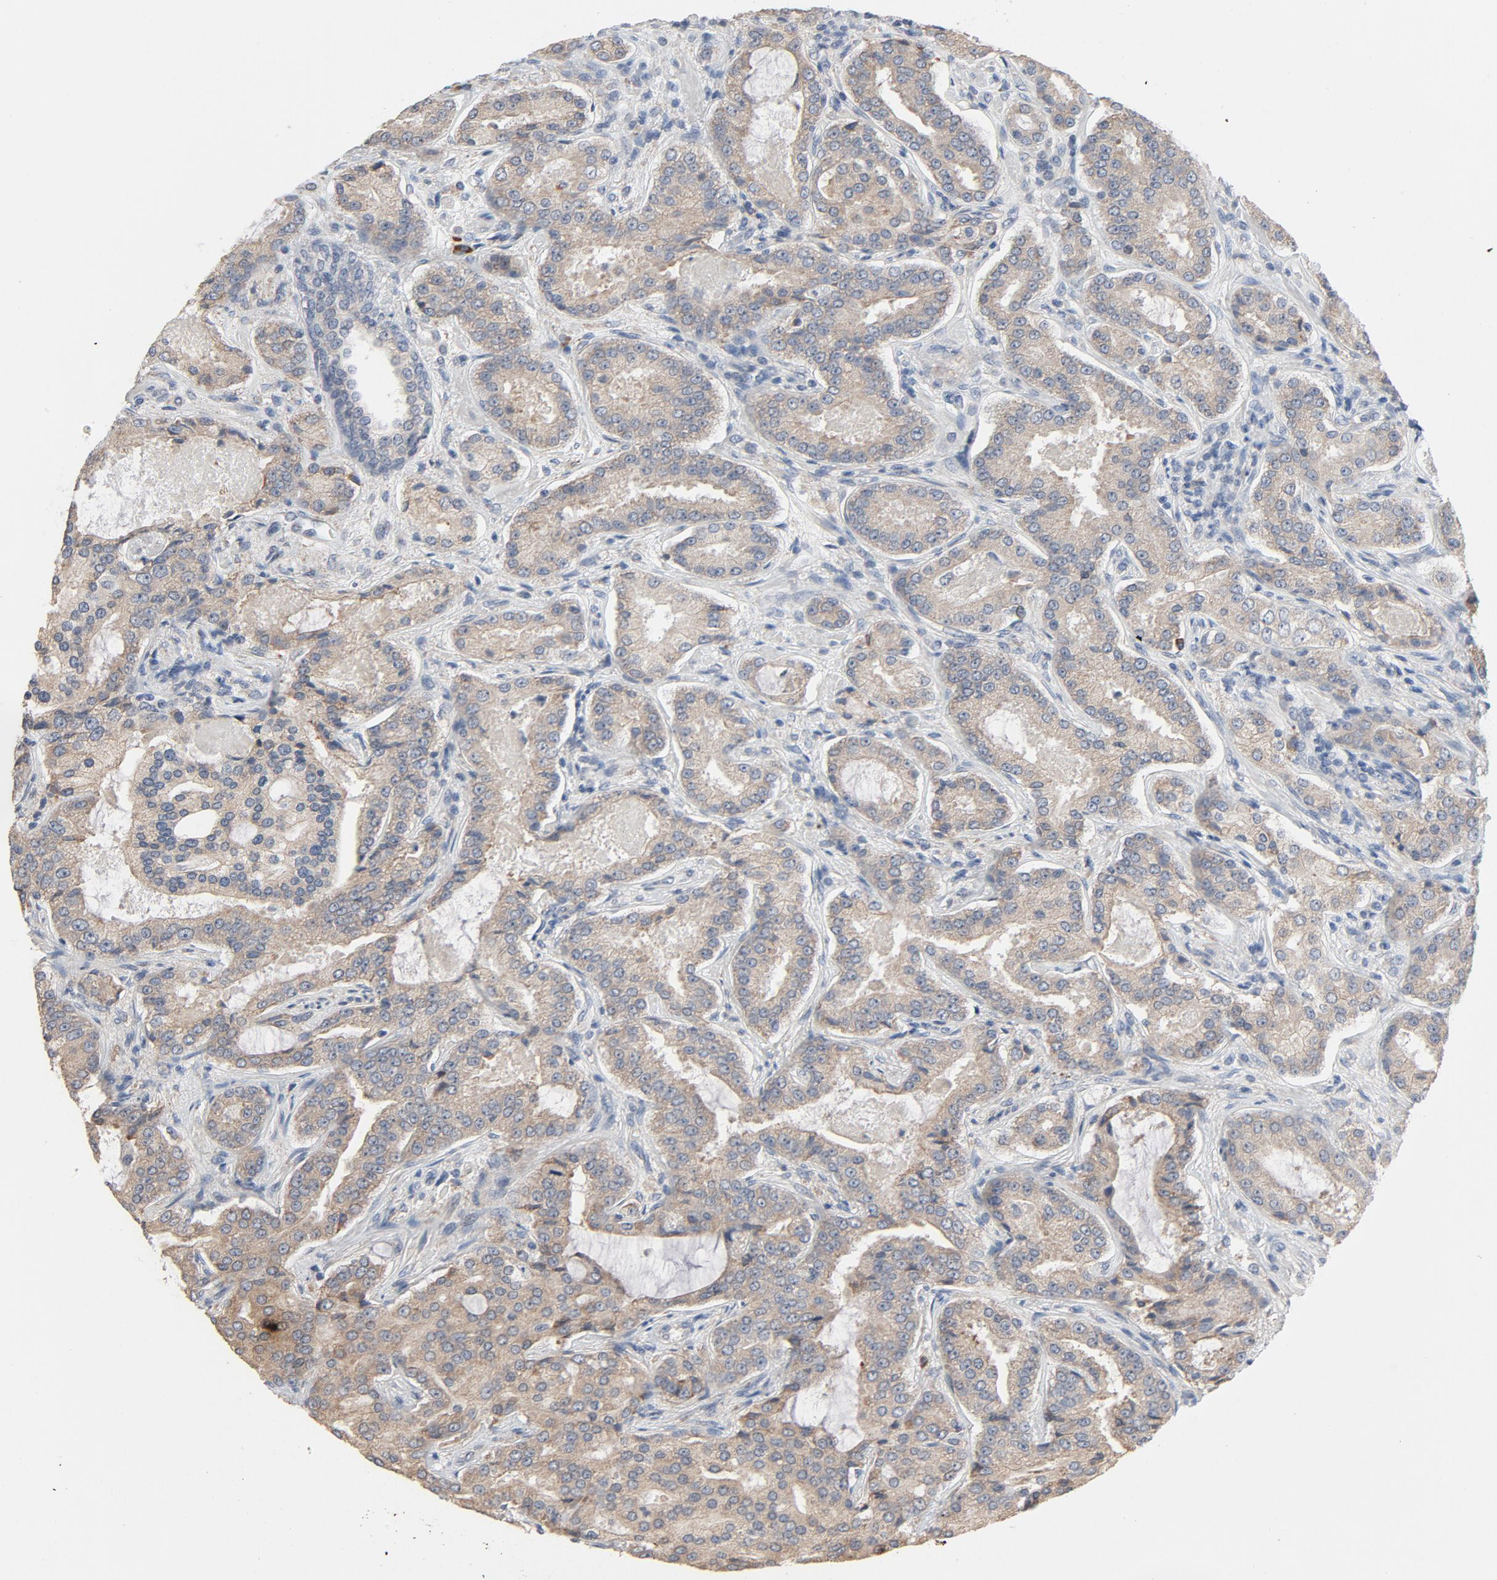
{"staining": {"intensity": "weak", "quantity": ">75%", "location": "cytoplasmic/membranous"}, "tissue": "prostate cancer", "cell_type": "Tumor cells", "image_type": "cancer", "snomed": [{"axis": "morphology", "description": "Adenocarcinoma, High grade"}, {"axis": "topography", "description": "Prostate"}], "caption": "The immunohistochemical stain labels weak cytoplasmic/membranous positivity in tumor cells of prostate cancer (high-grade adenocarcinoma) tissue.", "gene": "TLR4", "patient": {"sex": "male", "age": 72}}